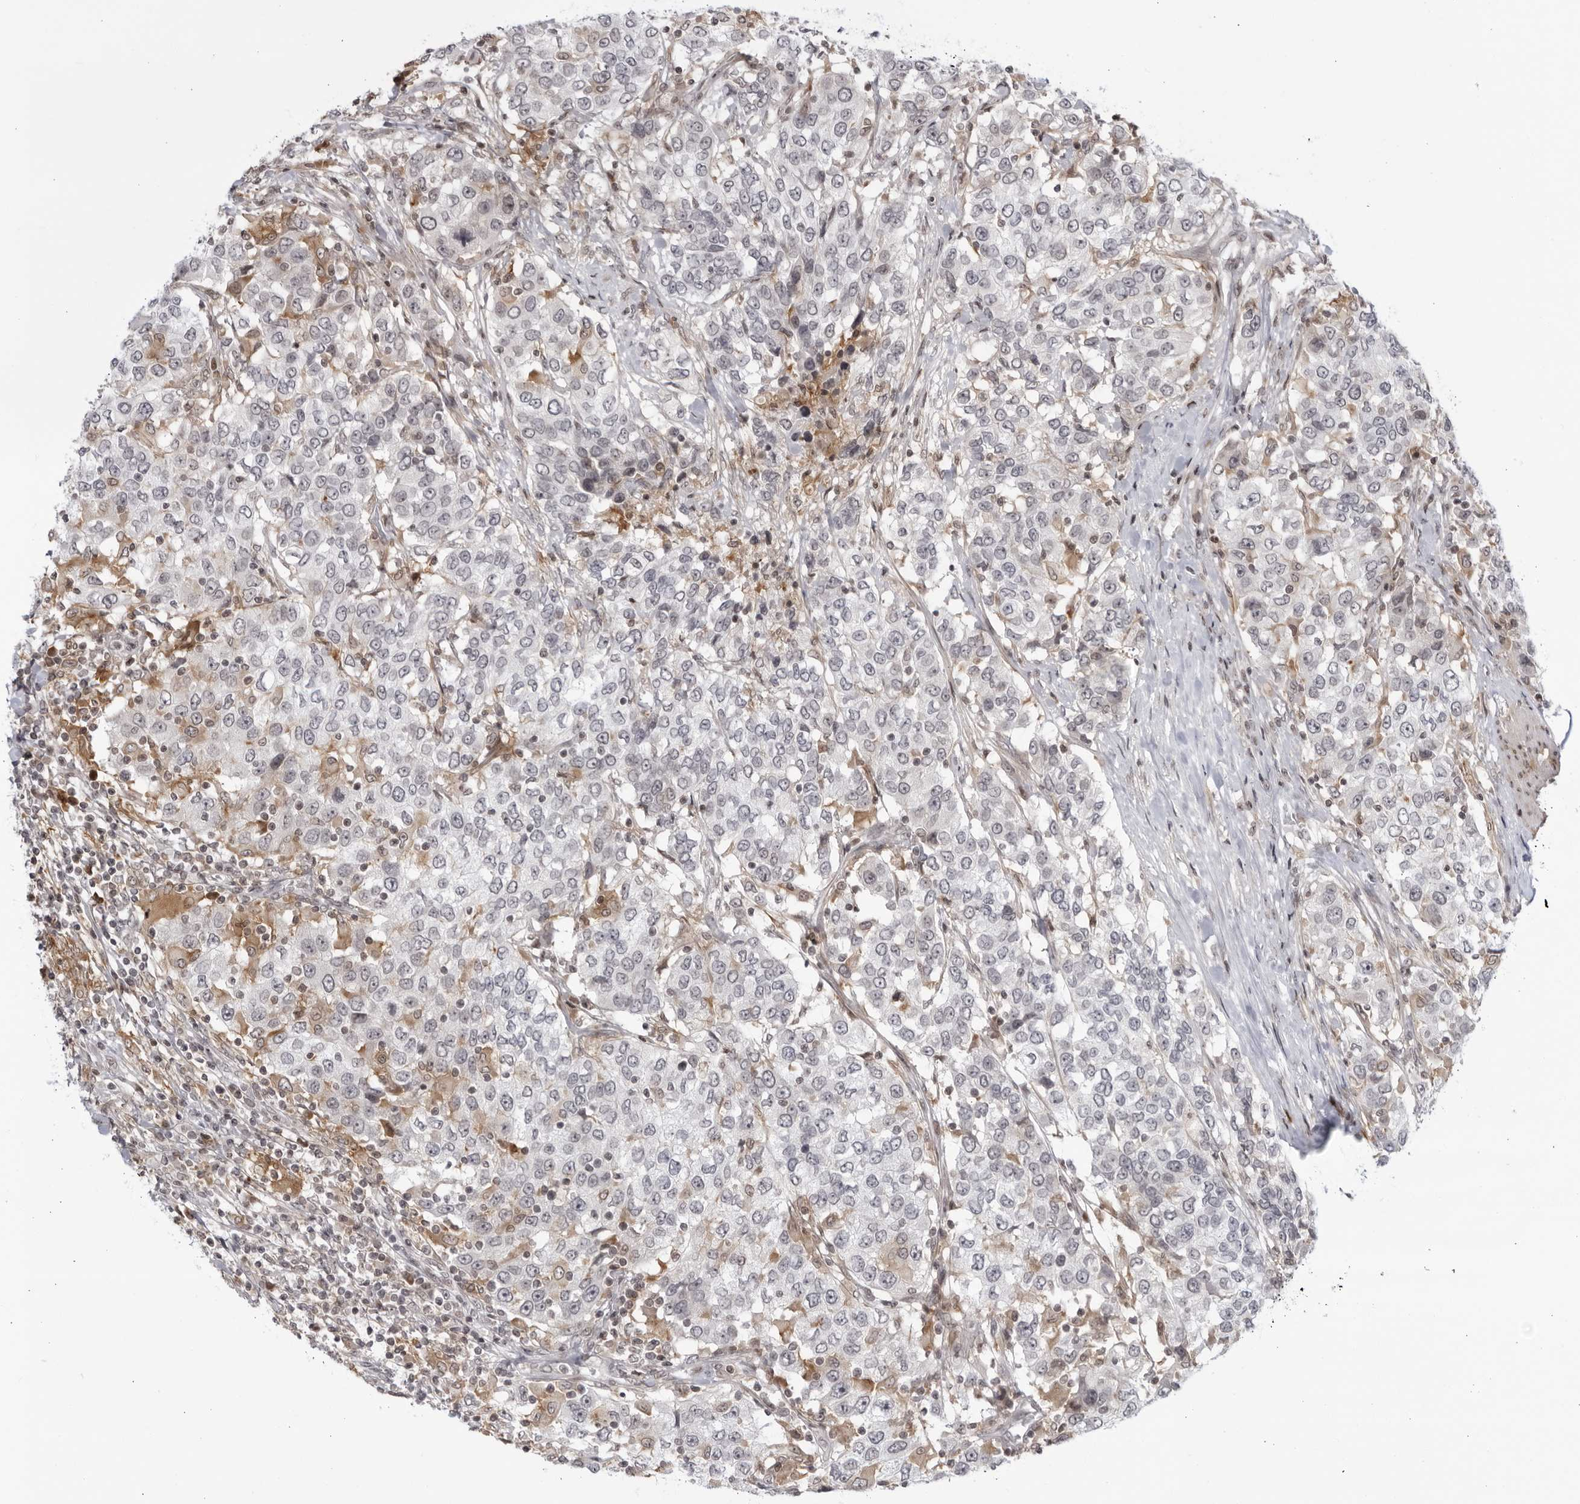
{"staining": {"intensity": "negative", "quantity": "none", "location": "none"}, "tissue": "urothelial cancer", "cell_type": "Tumor cells", "image_type": "cancer", "snomed": [{"axis": "morphology", "description": "Urothelial carcinoma, High grade"}, {"axis": "topography", "description": "Urinary bladder"}], "caption": "Immunohistochemical staining of urothelial cancer demonstrates no significant positivity in tumor cells.", "gene": "DTL", "patient": {"sex": "female", "age": 80}}